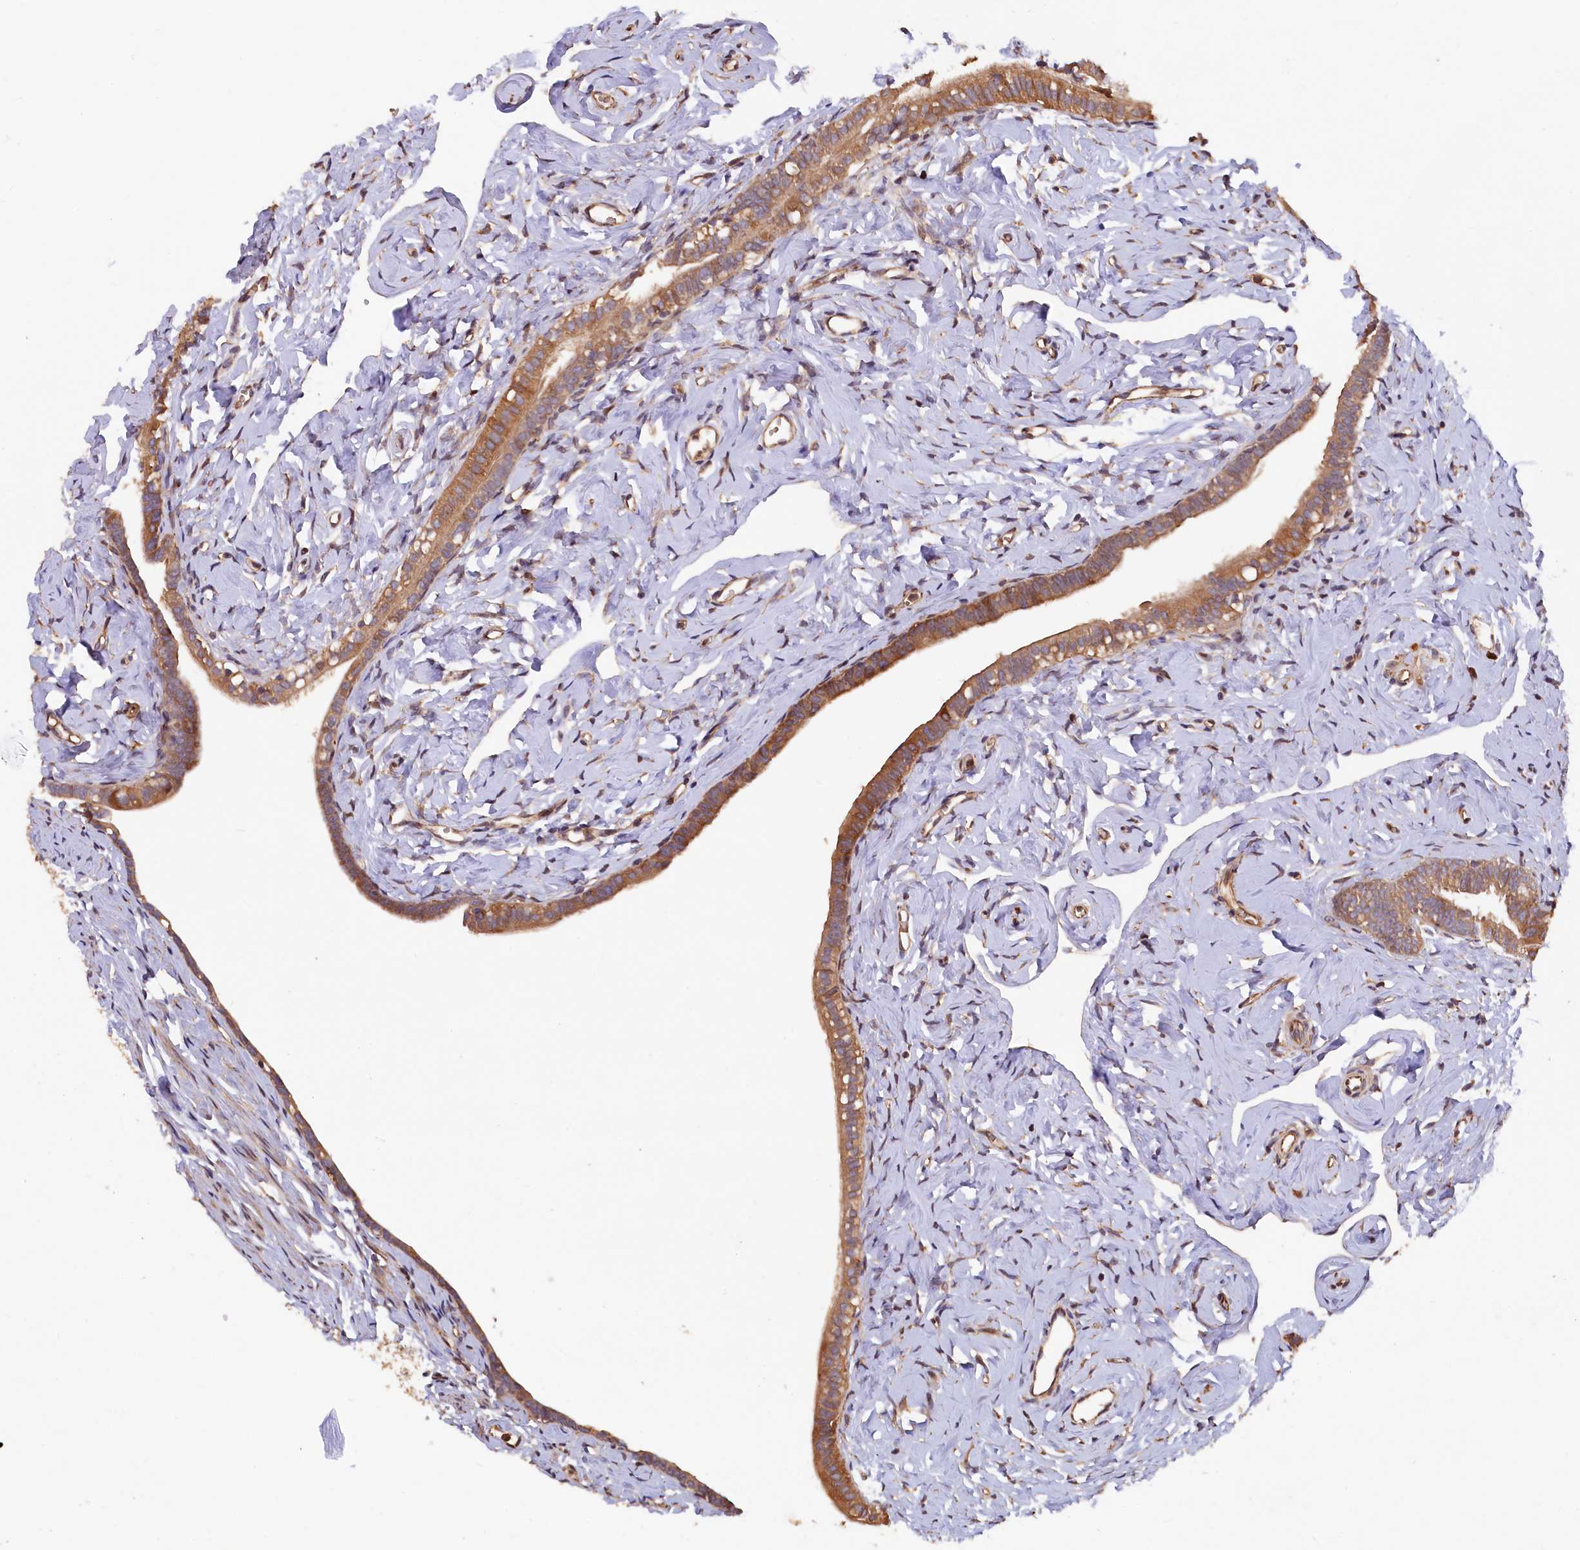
{"staining": {"intensity": "moderate", "quantity": ">75%", "location": "cytoplasmic/membranous"}, "tissue": "fallopian tube", "cell_type": "Glandular cells", "image_type": "normal", "snomed": [{"axis": "morphology", "description": "Normal tissue, NOS"}, {"axis": "topography", "description": "Fallopian tube"}], "caption": "A photomicrograph showing moderate cytoplasmic/membranous positivity in approximately >75% of glandular cells in normal fallopian tube, as visualized by brown immunohistochemical staining.", "gene": "GREB1L", "patient": {"sex": "female", "age": 66}}